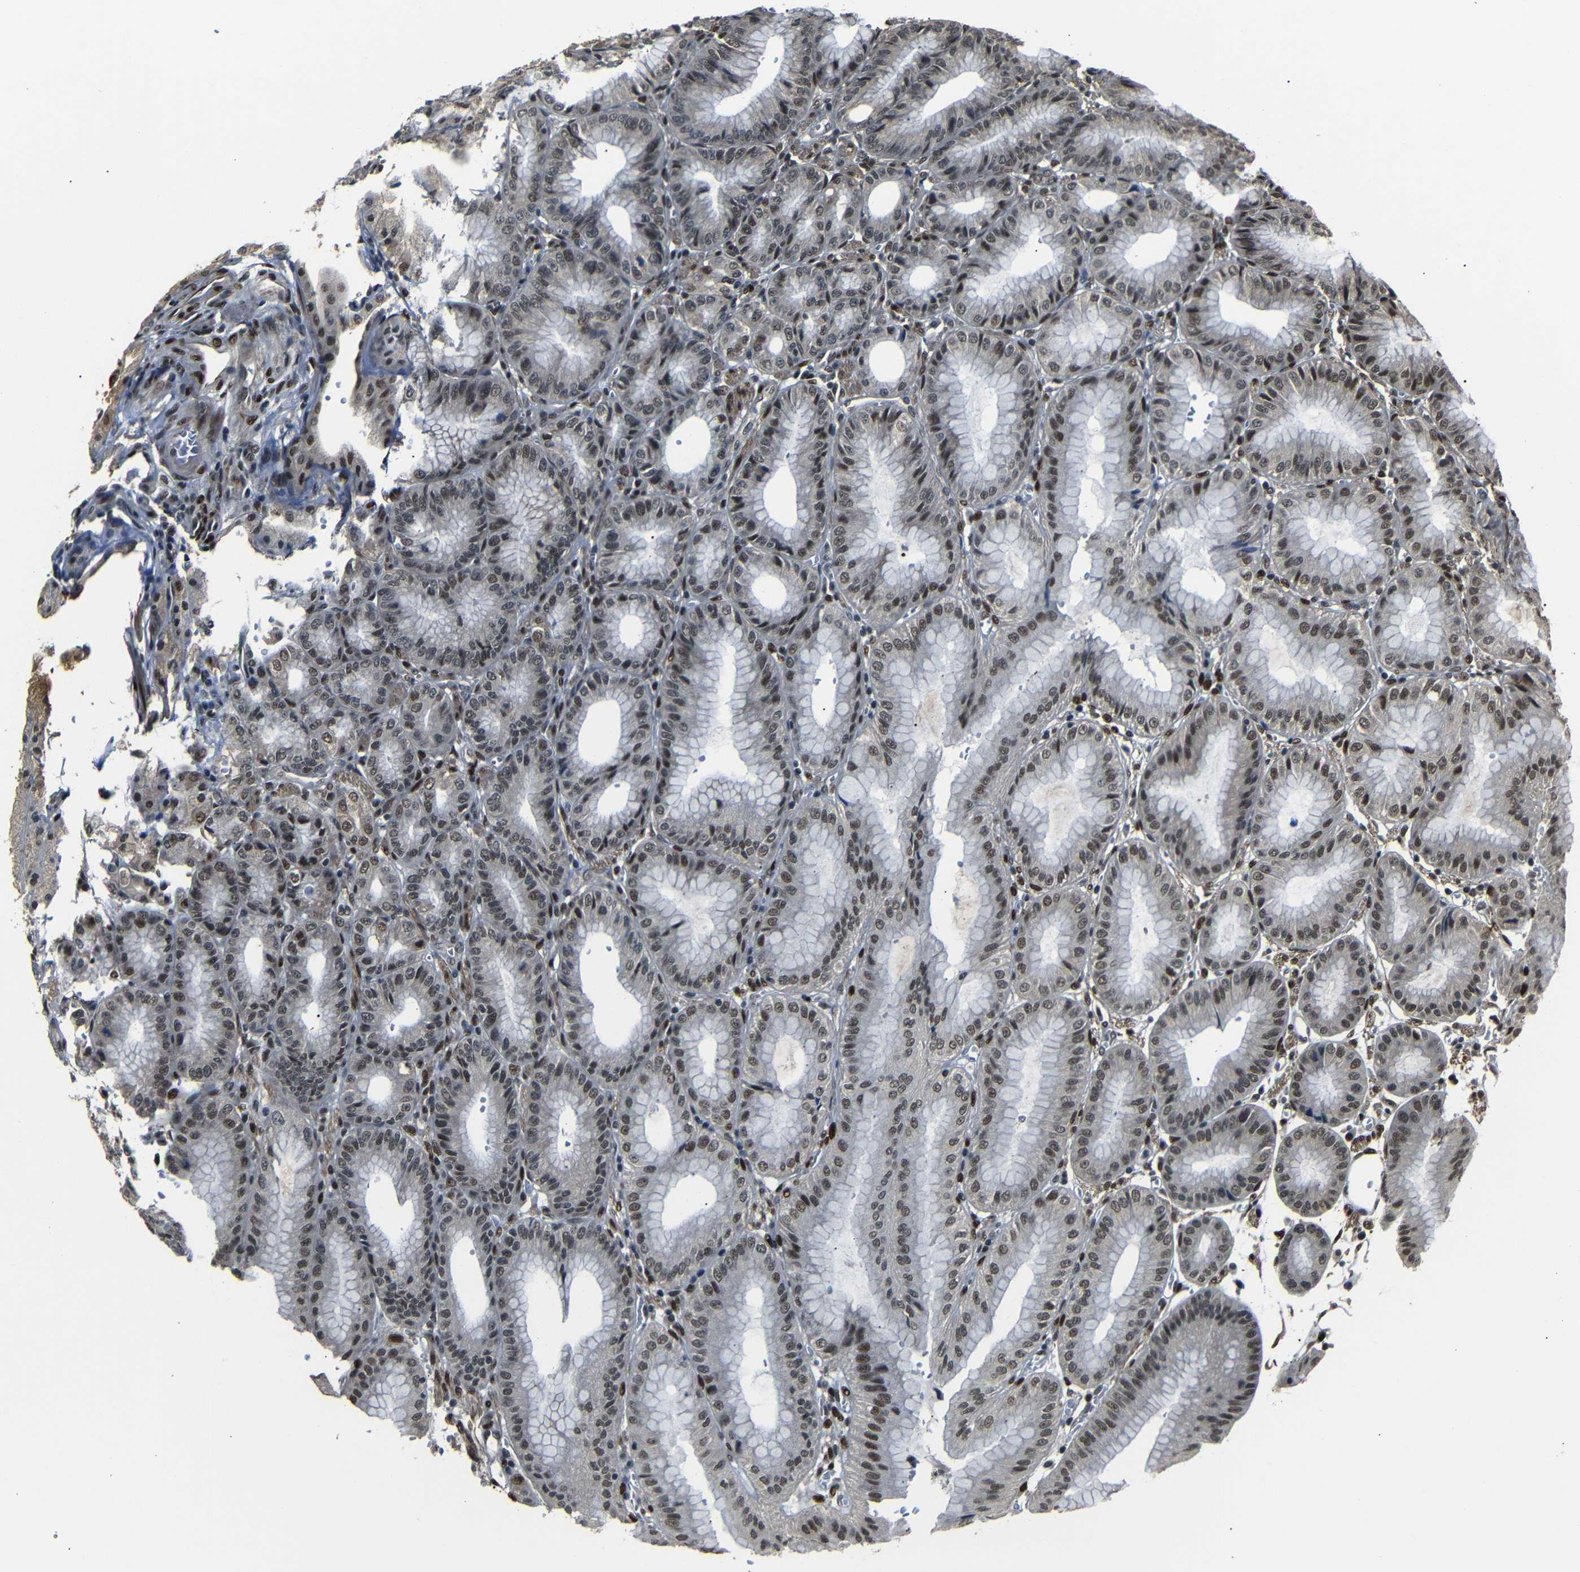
{"staining": {"intensity": "moderate", "quantity": ">75%", "location": "cytoplasmic/membranous,nuclear"}, "tissue": "stomach", "cell_type": "Glandular cells", "image_type": "normal", "snomed": [{"axis": "morphology", "description": "Normal tissue, NOS"}, {"axis": "topography", "description": "Stomach, lower"}], "caption": "Protein staining of normal stomach shows moderate cytoplasmic/membranous,nuclear expression in about >75% of glandular cells.", "gene": "TBX2", "patient": {"sex": "male", "age": 71}}